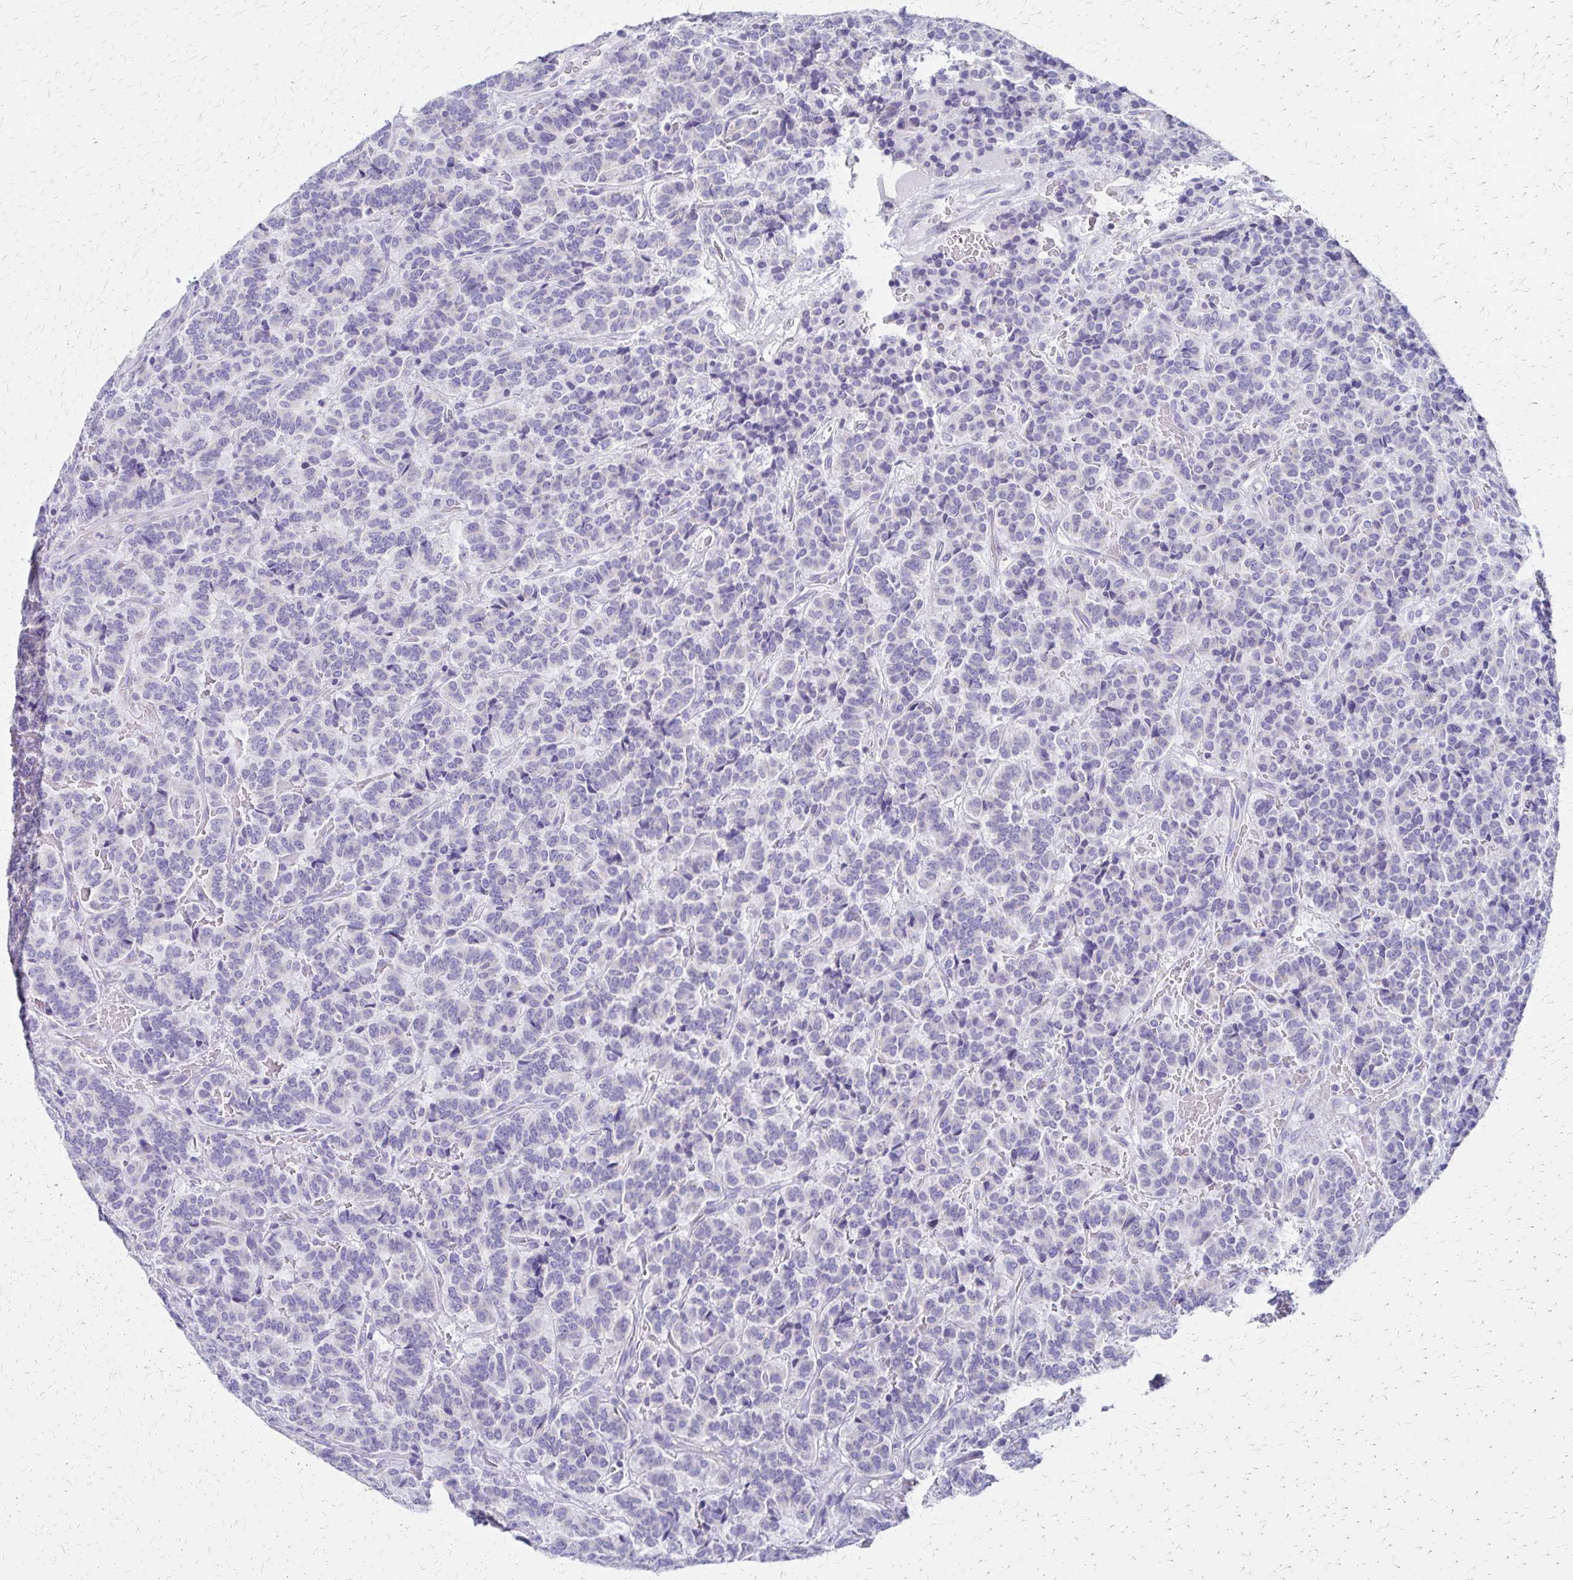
{"staining": {"intensity": "negative", "quantity": "none", "location": "none"}, "tissue": "carcinoid", "cell_type": "Tumor cells", "image_type": "cancer", "snomed": [{"axis": "morphology", "description": "Carcinoid, malignant, NOS"}, {"axis": "topography", "description": "Pancreas"}], "caption": "High magnification brightfield microscopy of carcinoid (malignant) stained with DAB (3,3'-diaminobenzidine) (brown) and counterstained with hematoxylin (blue): tumor cells show no significant staining. The staining is performed using DAB brown chromogen with nuclei counter-stained in using hematoxylin.", "gene": "ZSCAN5B", "patient": {"sex": "male", "age": 36}}